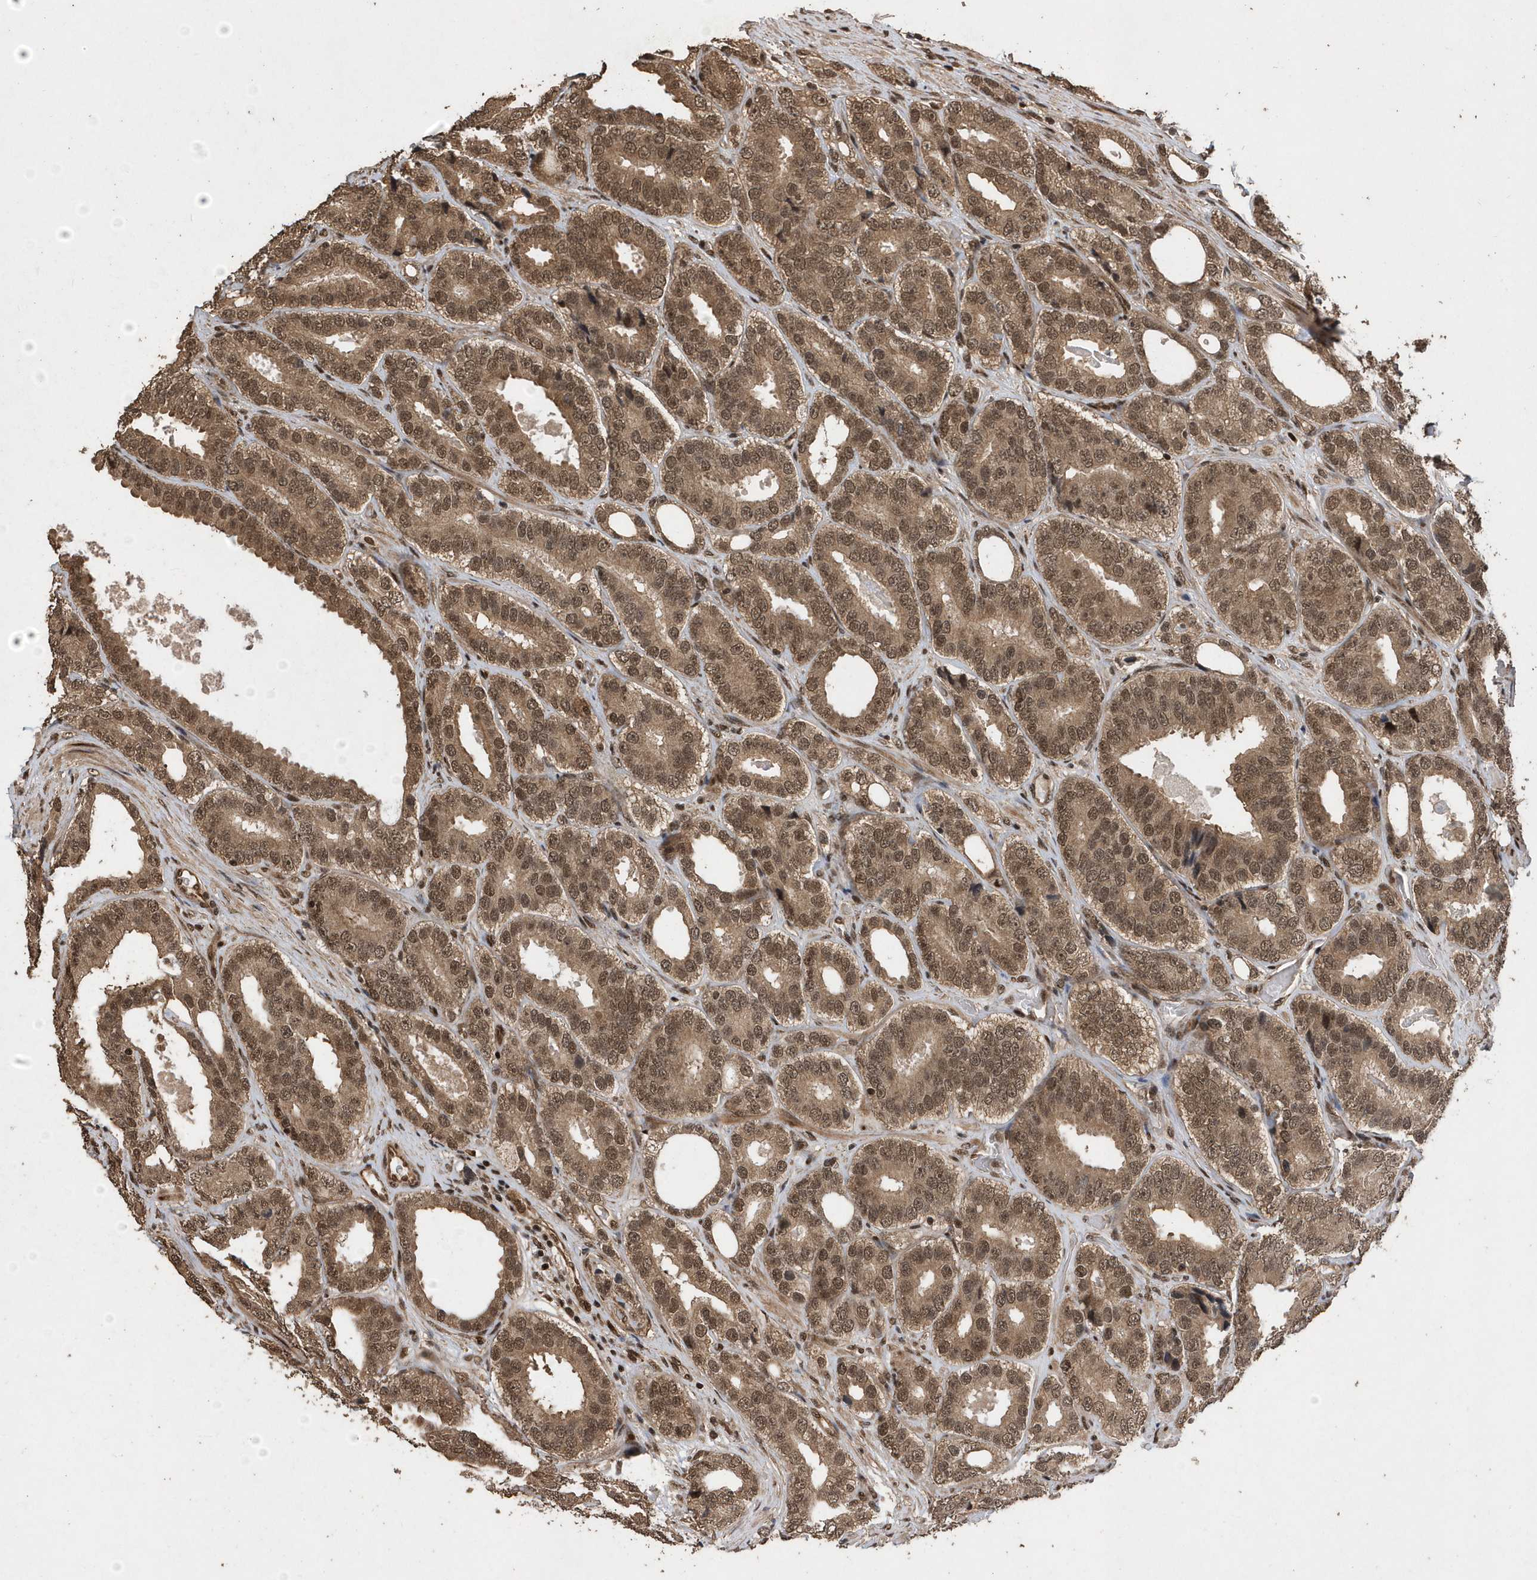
{"staining": {"intensity": "moderate", "quantity": ">75%", "location": "cytoplasmic/membranous,nuclear"}, "tissue": "prostate cancer", "cell_type": "Tumor cells", "image_type": "cancer", "snomed": [{"axis": "morphology", "description": "Adenocarcinoma, High grade"}, {"axis": "topography", "description": "Prostate"}], "caption": "This is a photomicrograph of IHC staining of prostate cancer (high-grade adenocarcinoma), which shows moderate staining in the cytoplasmic/membranous and nuclear of tumor cells.", "gene": "INTS12", "patient": {"sex": "male", "age": 56}}